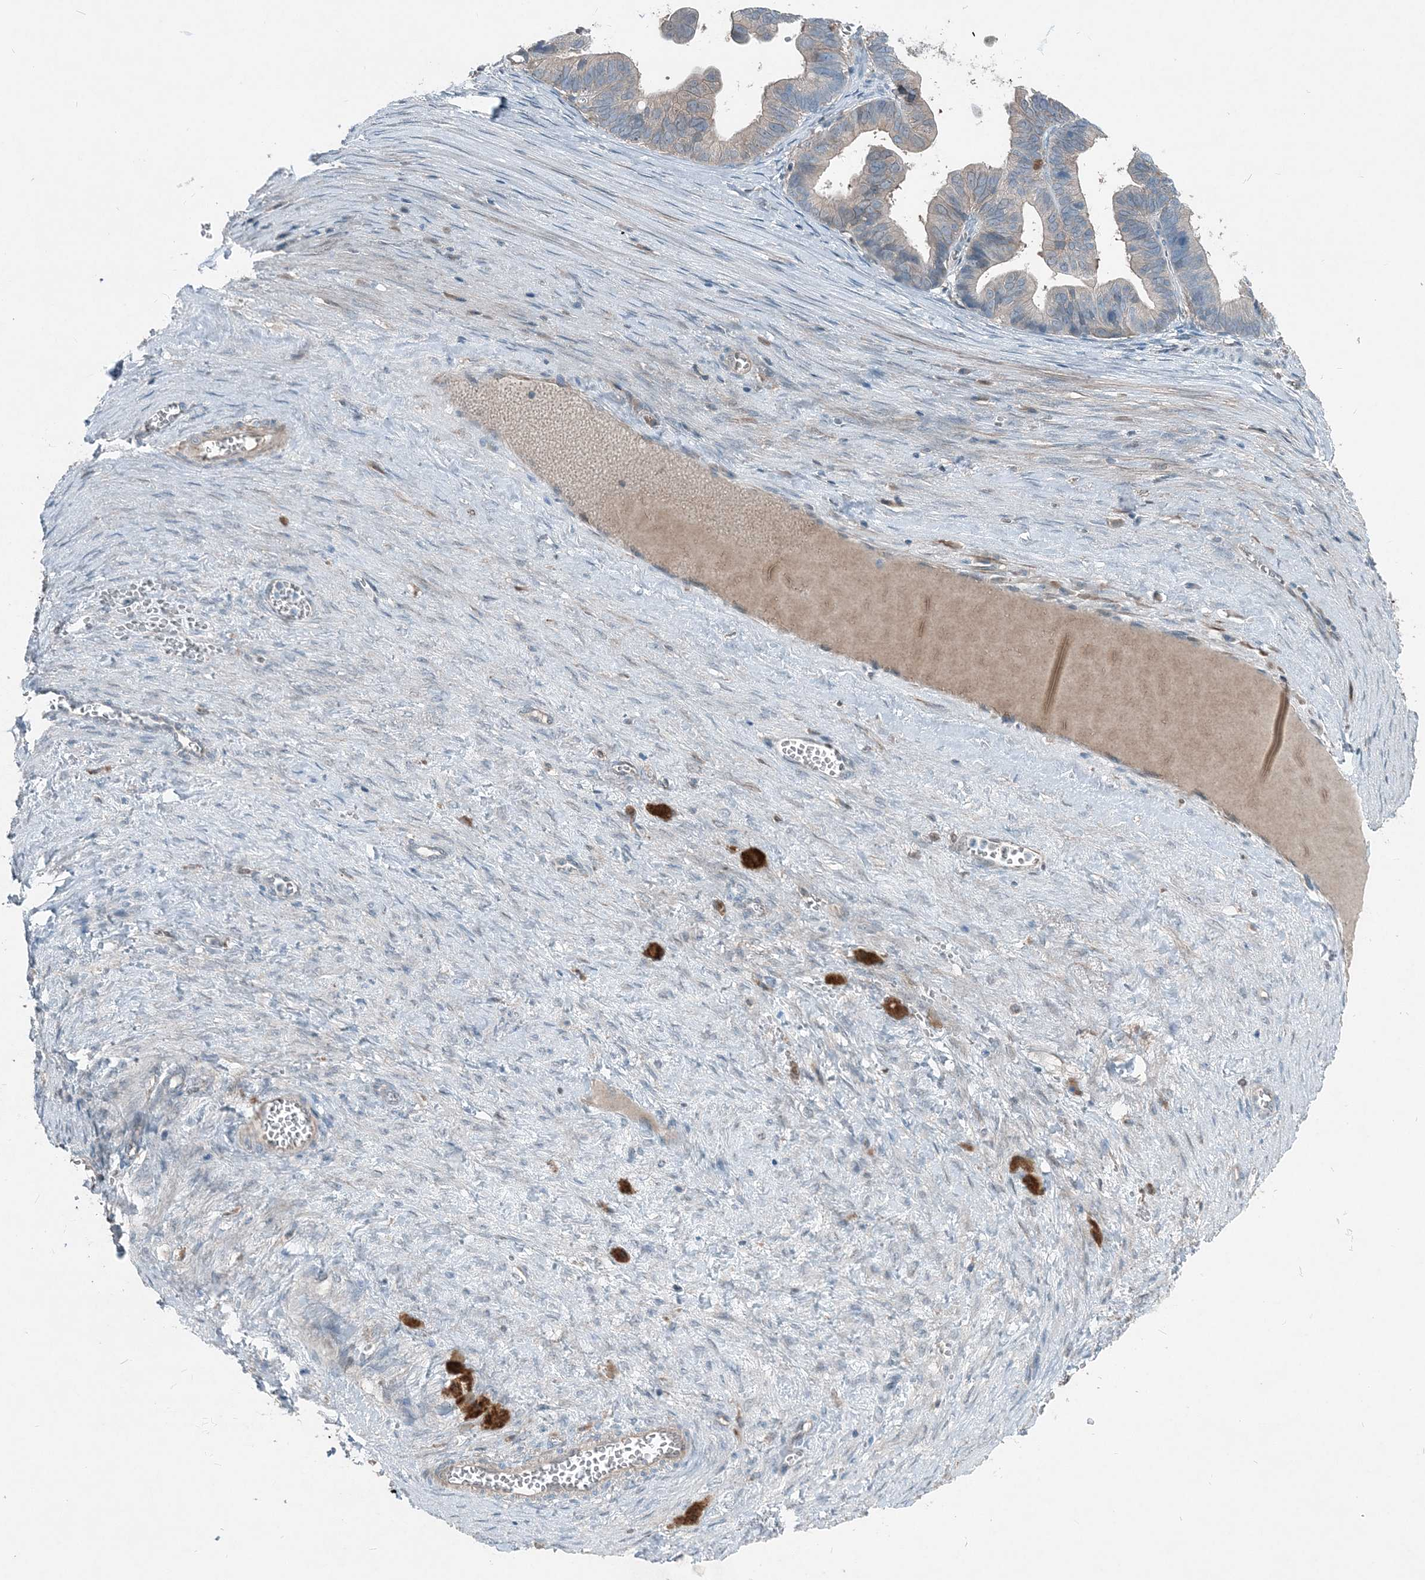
{"staining": {"intensity": "negative", "quantity": "none", "location": "none"}, "tissue": "ovarian cancer", "cell_type": "Tumor cells", "image_type": "cancer", "snomed": [{"axis": "morphology", "description": "Cystadenocarcinoma, serous, NOS"}, {"axis": "topography", "description": "Ovary"}], "caption": "Image shows no significant protein positivity in tumor cells of ovarian cancer (serous cystadenocarcinoma).", "gene": "ARMH1", "patient": {"sex": "female", "age": 56}}